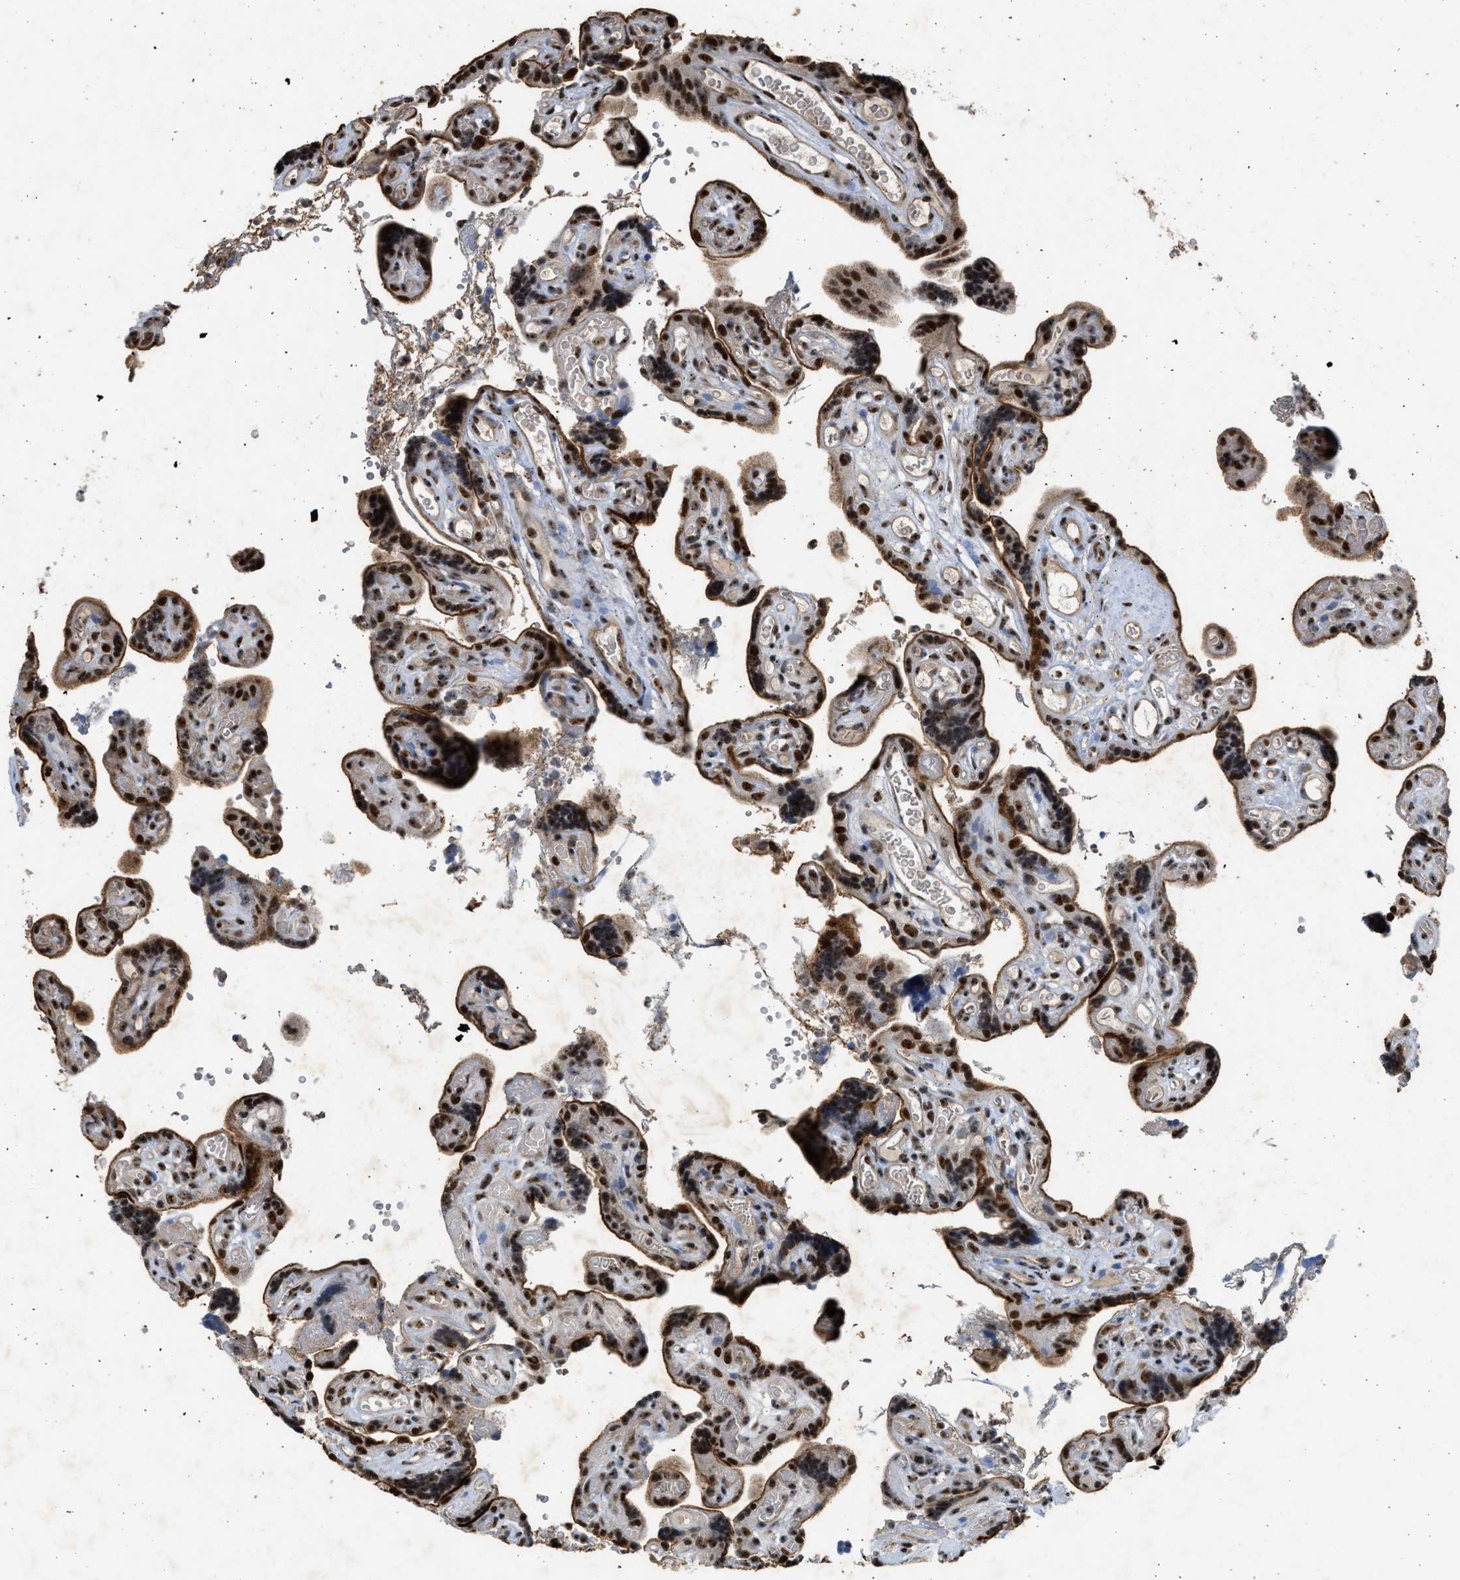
{"staining": {"intensity": "strong", "quantity": ">75%", "location": "cytoplasmic/membranous,nuclear"}, "tissue": "placenta", "cell_type": "Decidual cells", "image_type": "normal", "snomed": [{"axis": "morphology", "description": "Normal tissue, NOS"}, {"axis": "topography", "description": "Placenta"}], "caption": "Immunohistochemistry (IHC) photomicrograph of benign placenta: placenta stained using immunohistochemistry (IHC) displays high levels of strong protein expression localized specifically in the cytoplasmic/membranous,nuclear of decidual cells, appearing as a cytoplasmic/membranous,nuclear brown color.", "gene": "TFDP2", "patient": {"sex": "female", "age": 30}}